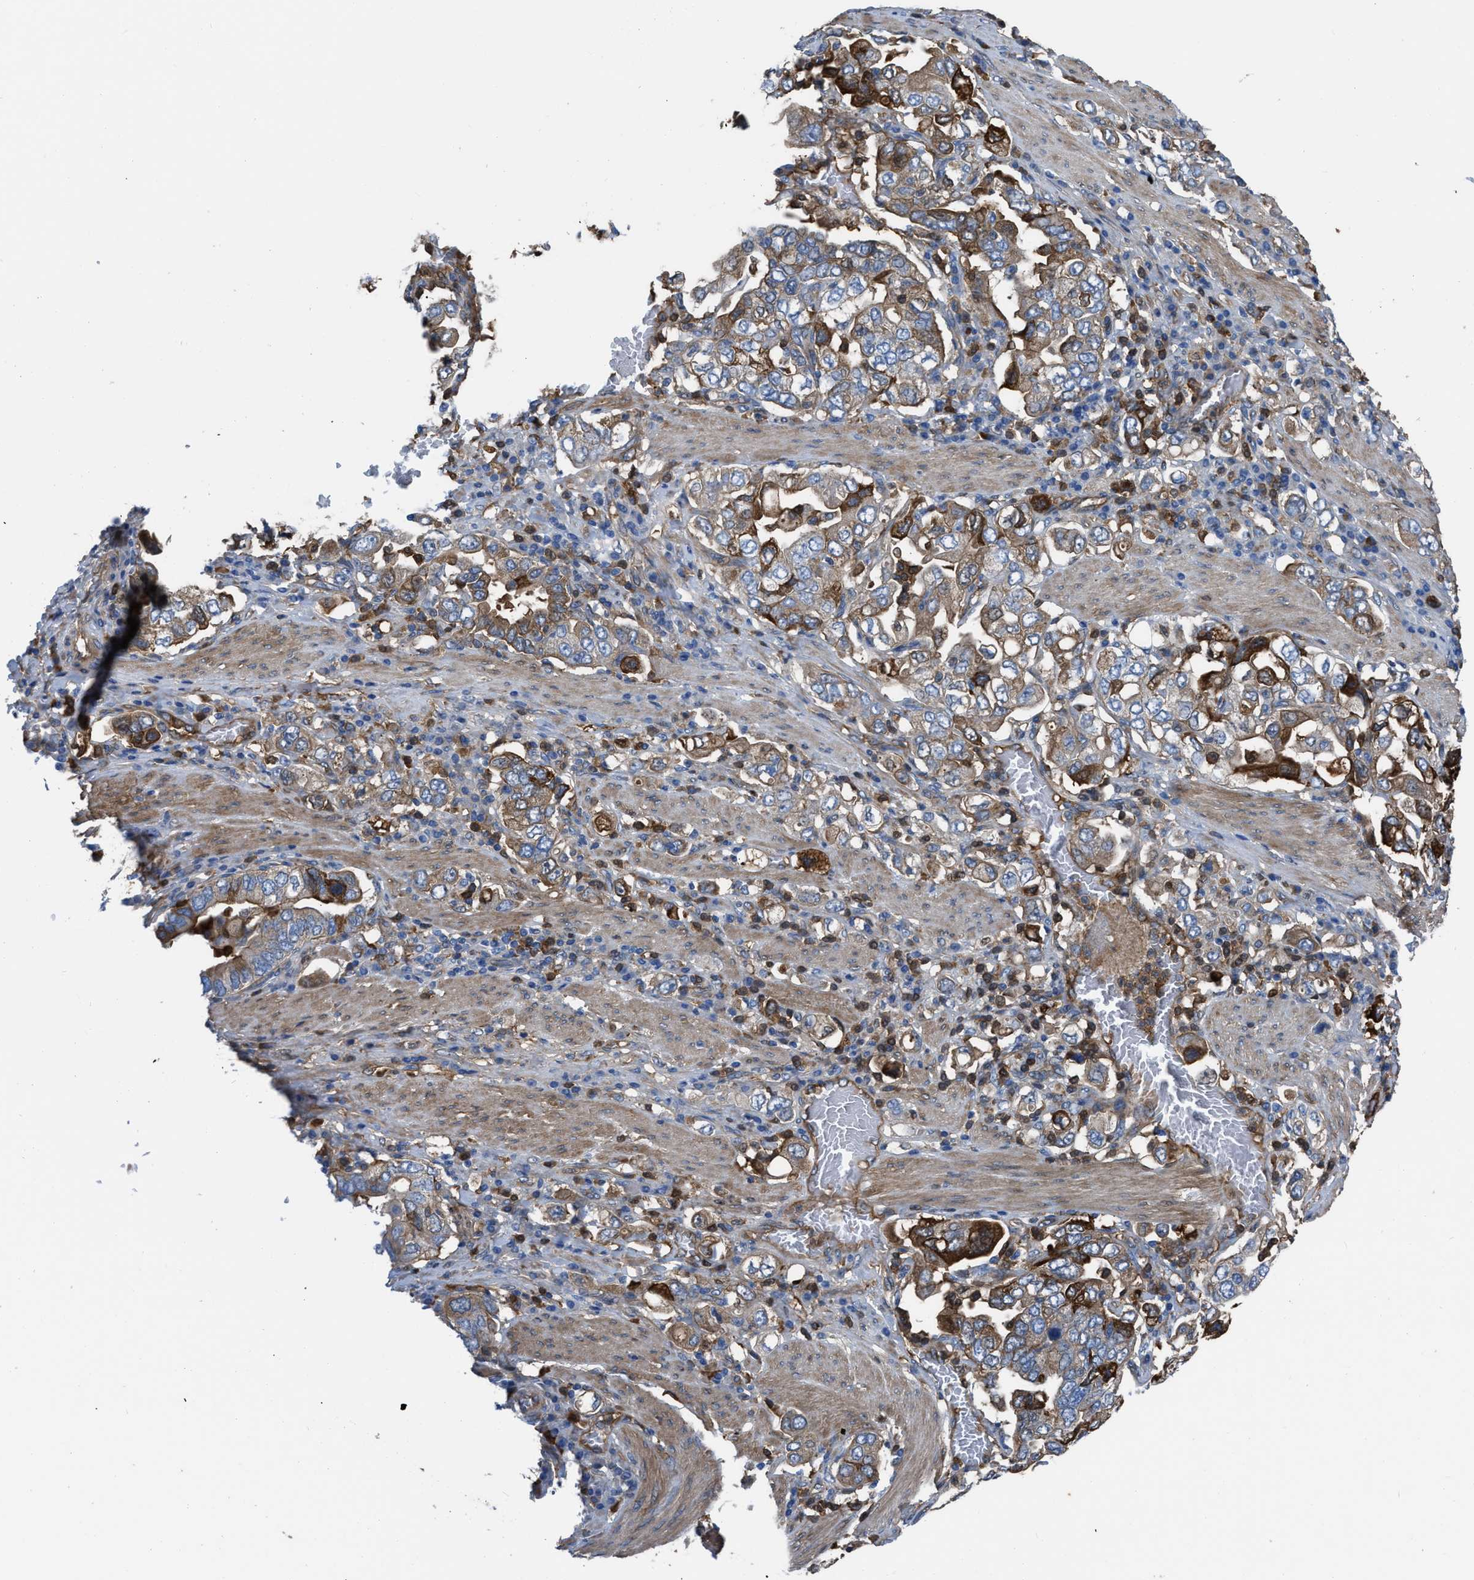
{"staining": {"intensity": "moderate", "quantity": "25%-75%", "location": "cytoplasmic/membranous"}, "tissue": "stomach cancer", "cell_type": "Tumor cells", "image_type": "cancer", "snomed": [{"axis": "morphology", "description": "Adenocarcinoma, NOS"}, {"axis": "topography", "description": "Stomach, upper"}], "caption": "Human stomach cancer (adenocarcinoma) stained for a protein (brown) shows moderate cytoplasmic/membranous positive positivity in approximately 25%-75% of tumor cells.", "gene": "TRIOBP", "patient": {"sex": "male", "age": 62}}